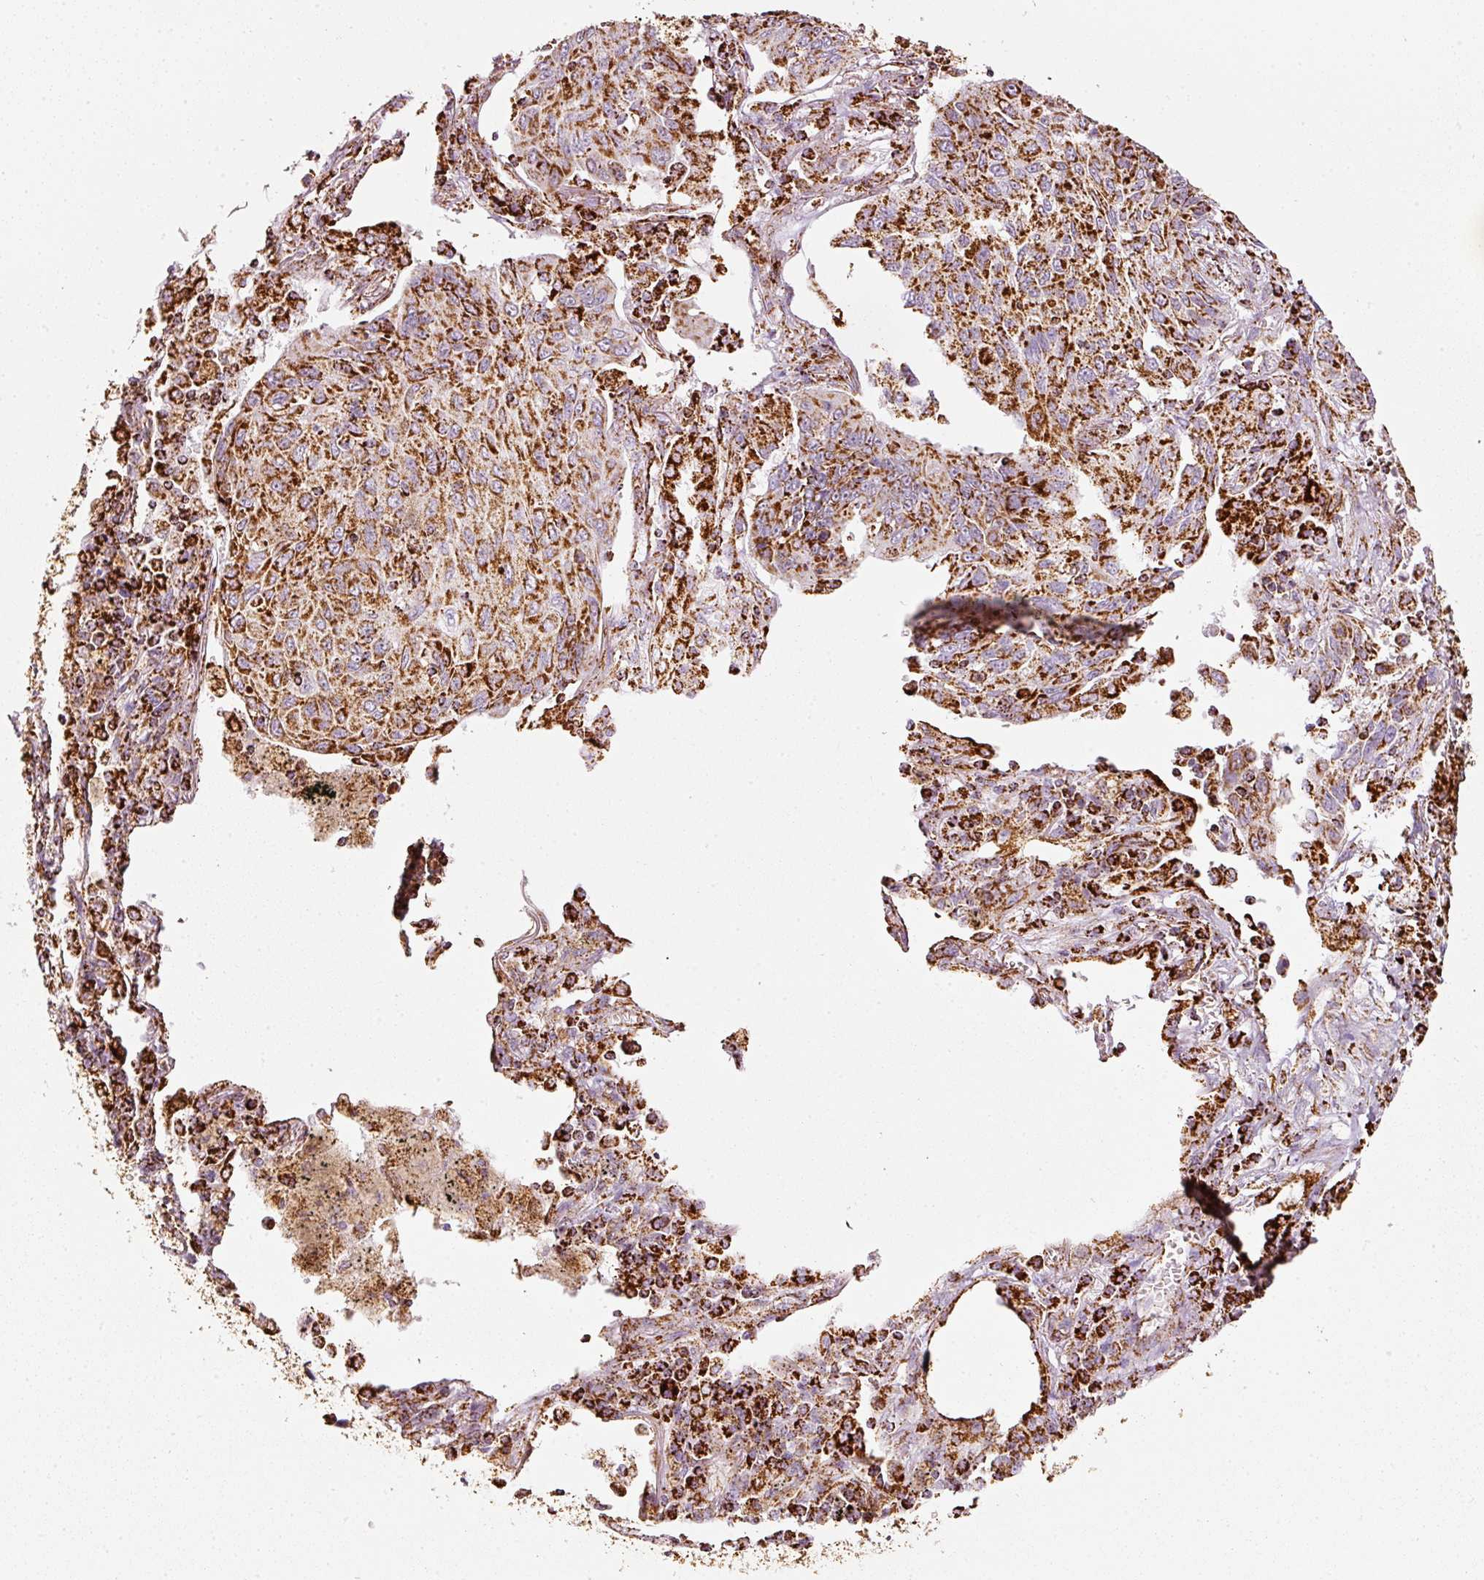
{"staining": {"intensity": "strong", "quantity": ">75%", "location": "cytoplasmic/membranous"}, "tissue": "lung cancer", "cell_type": "Tumor cells", "image_type": "cancer", "snomed": [{"axis": "morphology", "description": "Squamous cell carcinoma, NOS"}, {"axis": "topography", "description": "Lung"}], "caption": "This image shows IHC staining of human lung cancer (squamous cell carcinoma), with high strong cytoplasmic/membranous positivity in approximately >75% of tumor cells.", "gene": "MT-CO2", "patient": {"sex": "female", "age": 66}}